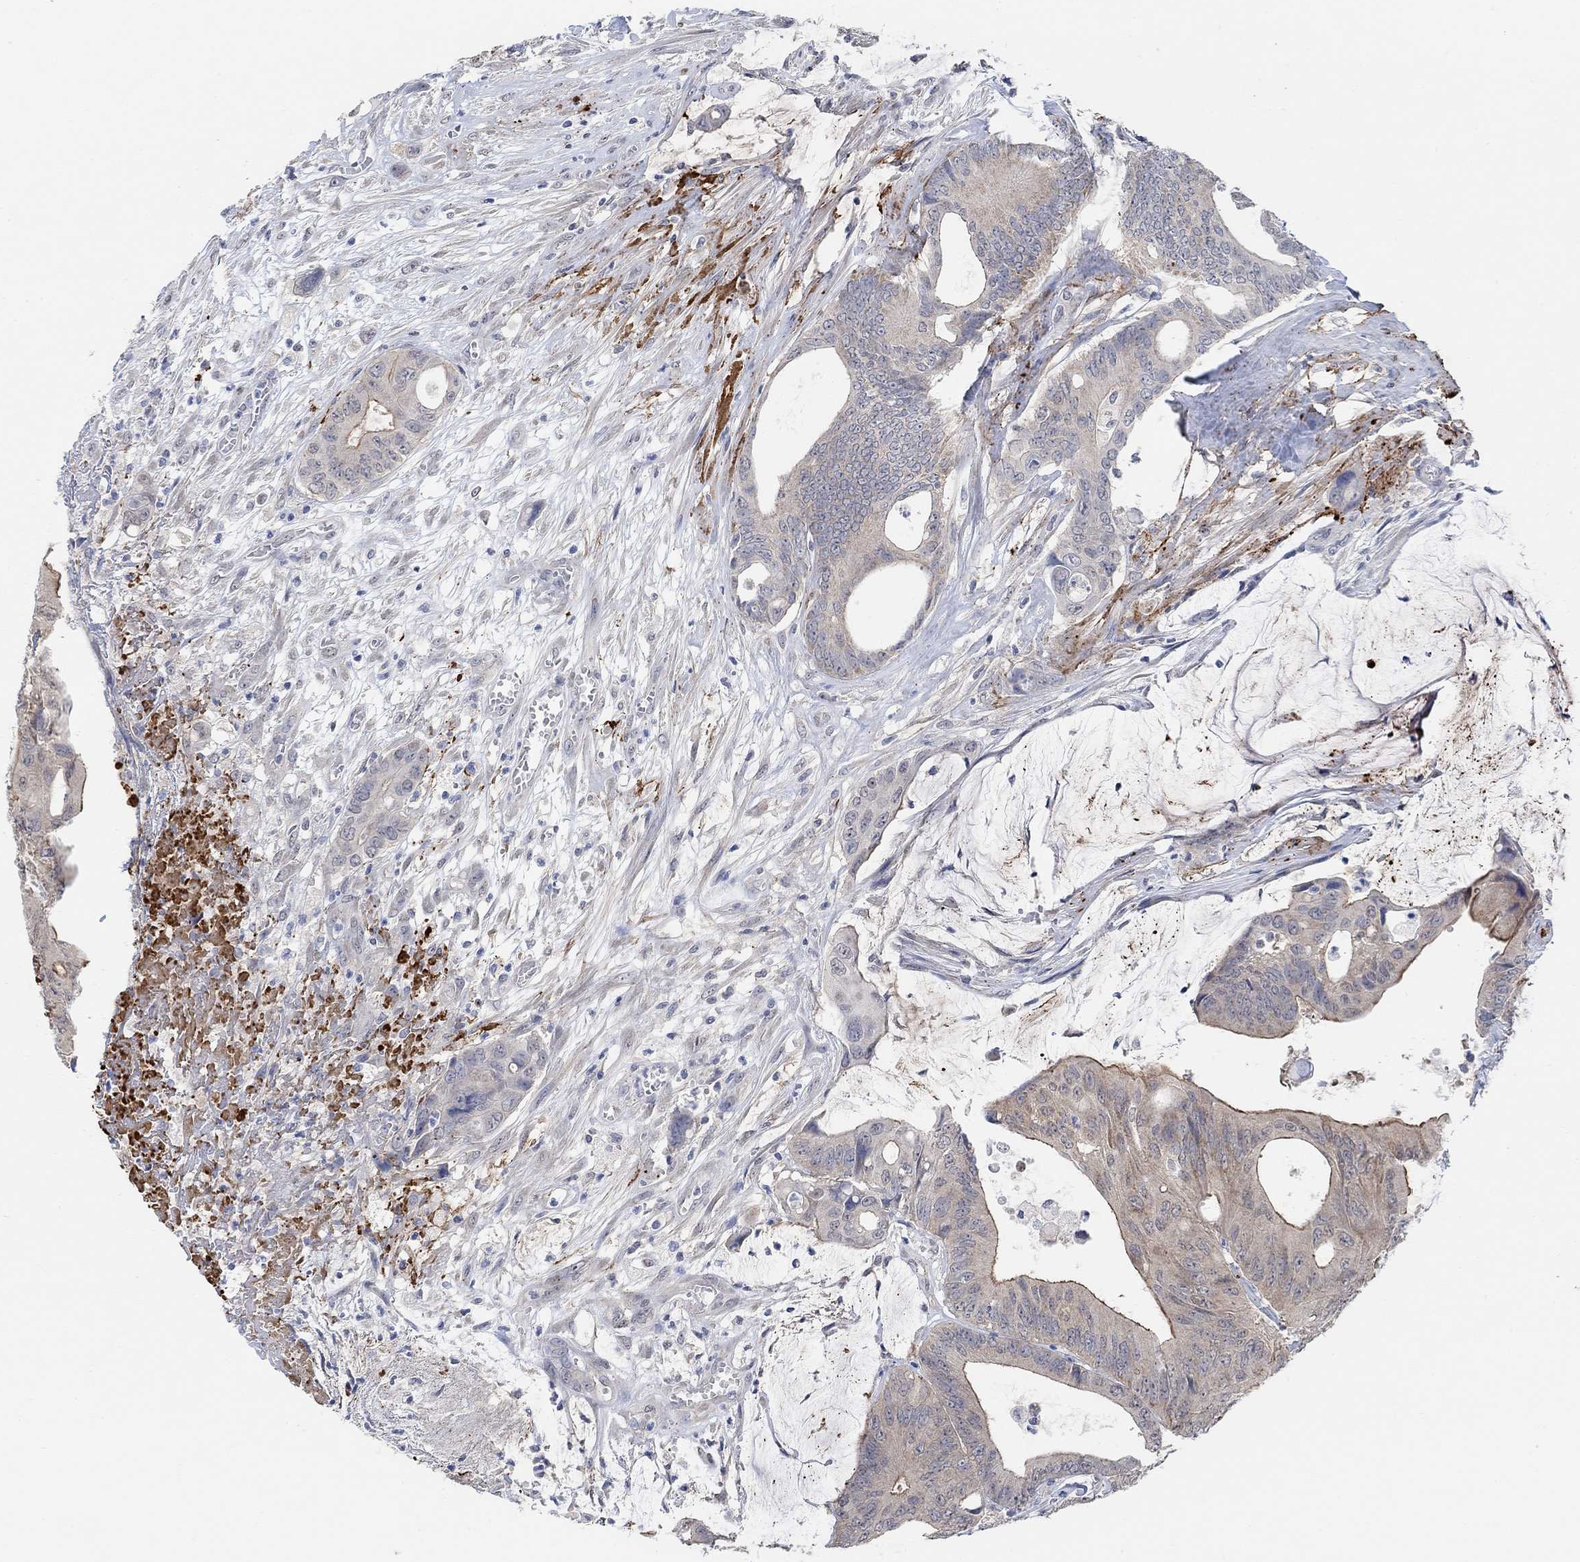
{"staining": {"intensity": "strong", "quantity": "<25%", "location": "cytoplasmic/membranous"}, "tissue": "colorectal cancer", "cell_type": "Tumor cells", "image_type": "cancer", "snomed": [{"axis": "morphology", "description": "Normal tissue, NOS"}, {"axis": "morphology", "description": "Adenocarcinoma, NOS"}, {"axis": "topography", "description": "Colon"}], "caption": "There is medium levels of strong cytoplasmic/membranous positivity in tumor cells of colorectal cancer (adenocarcinoma), as demonstrated by immunohistochemical staining (brown color).", "gene": "RIMS1", "patient": {"sex": "male", "age": 65}}